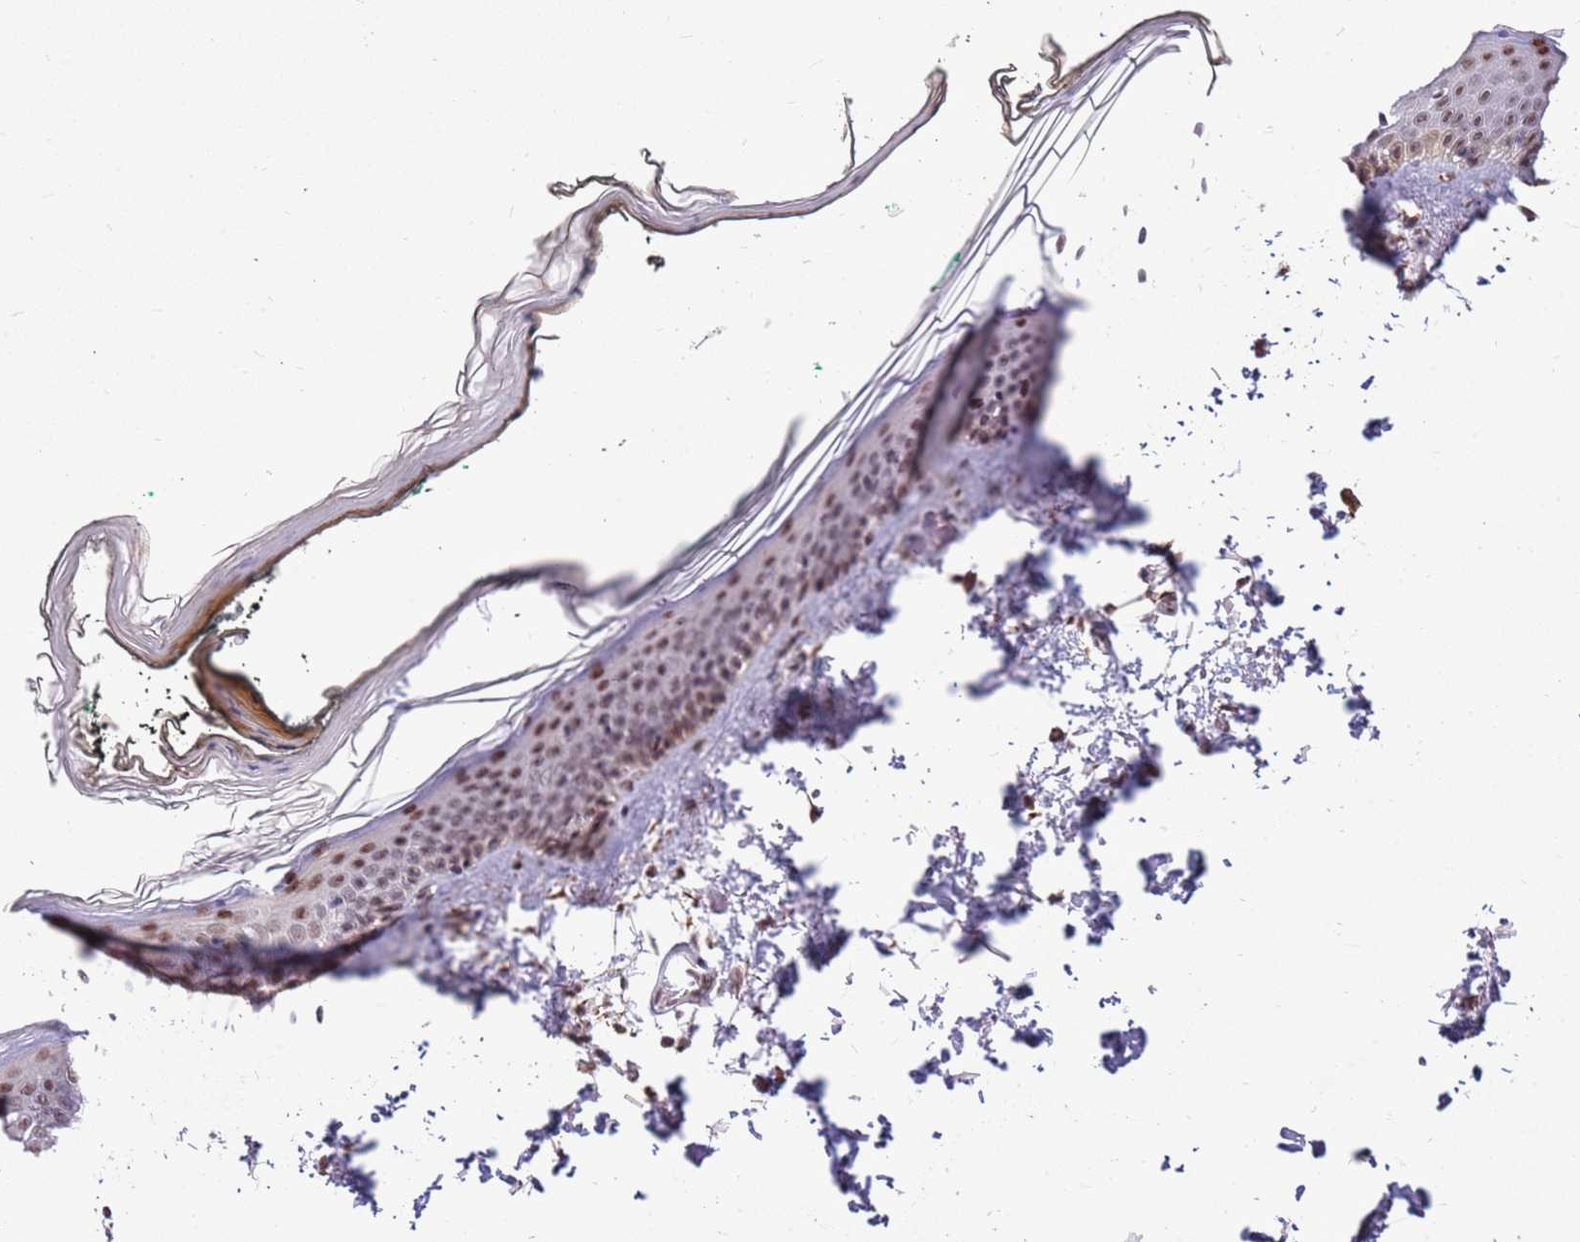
{"staining": {"intensity": "weak", "quantity": ">75%", "location": "nuclear"}, "tissue": "skin", "cell_type": "Fibroblasts", "image_type": "normal", "snomed": [{"axis": "morphology", "description": "Normal tissue, NOS"}, {"axis": "topography", "description": "Skin"}], "caption": "Immunohistochemistry (IHC) of unremarkable human skin demonstrates low levels of weak nuclear expression in about >75% of fibroblasts.", "gene": "AKAP8L", "patient": {"sex": "male", "age": 62}}